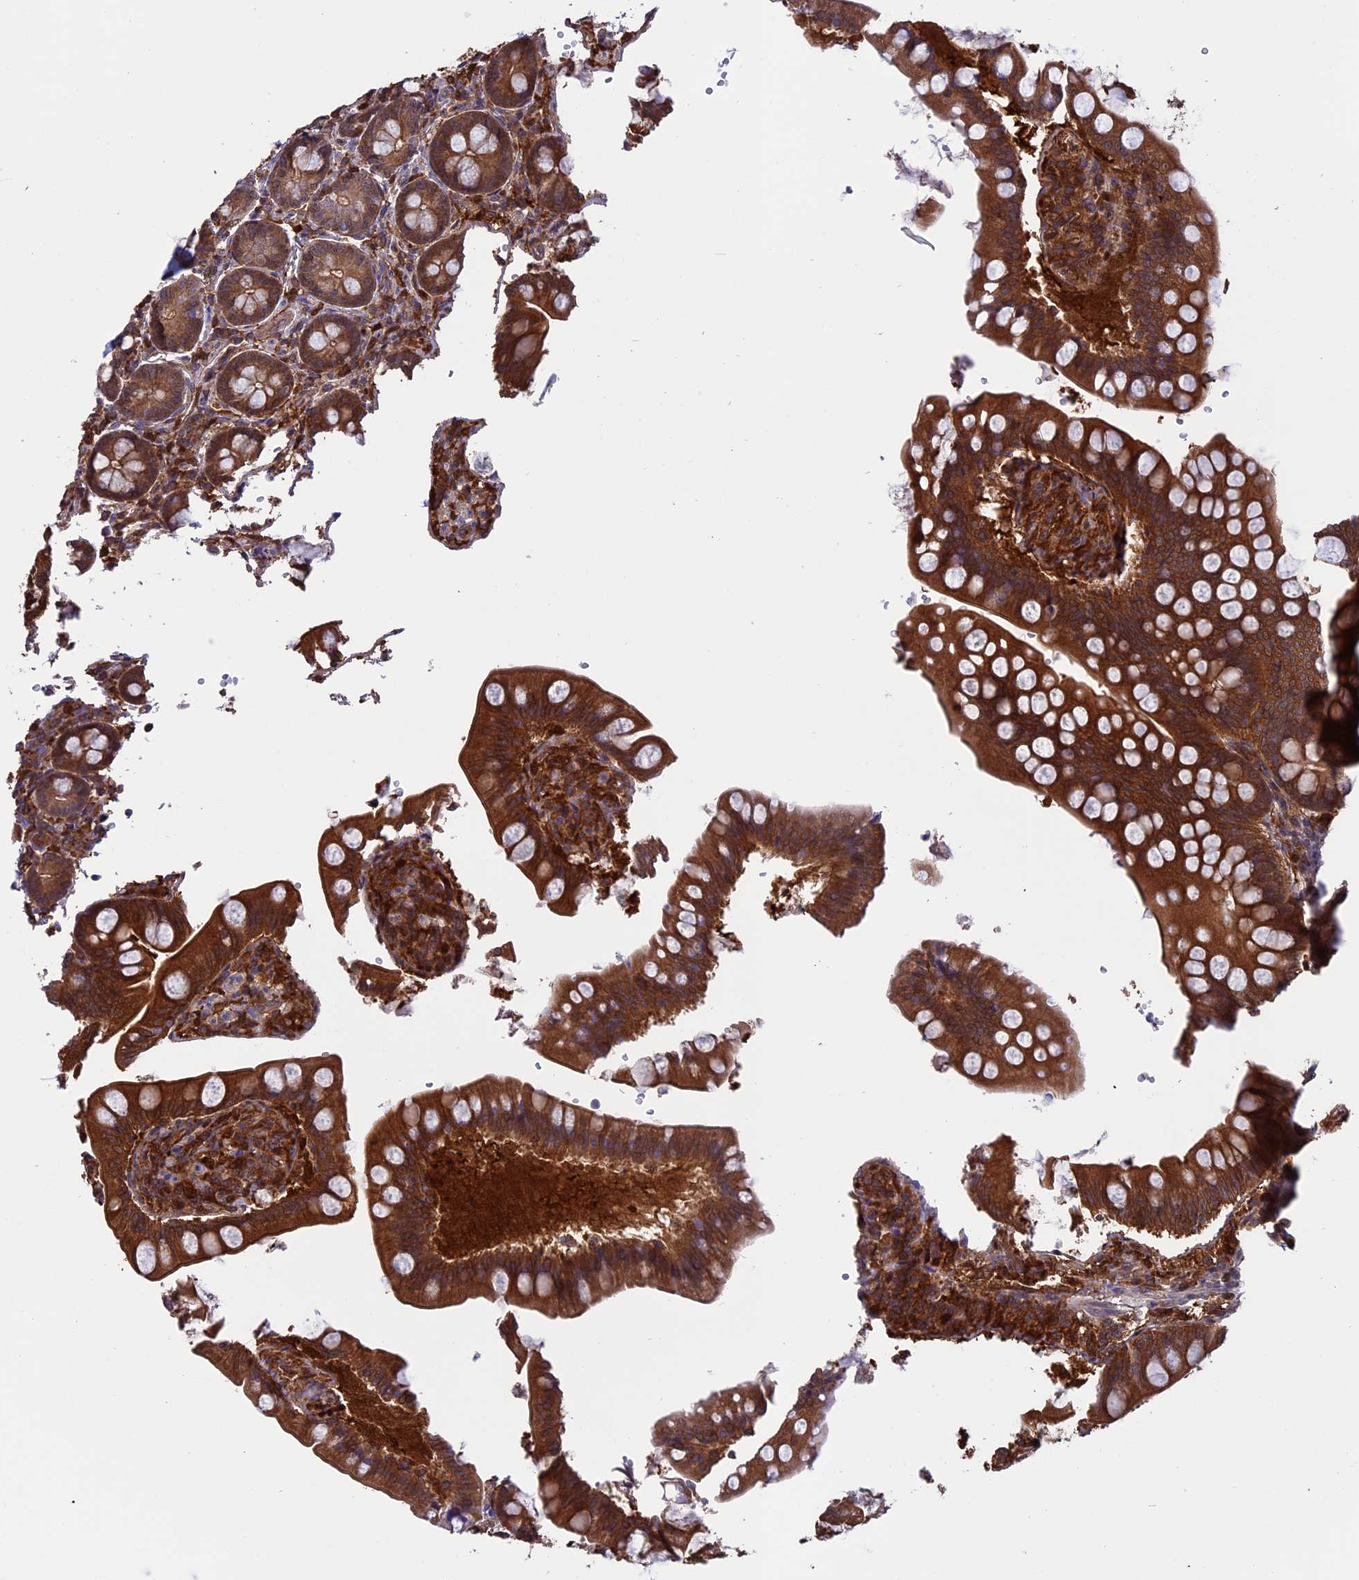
{"staining": {"intensity": "strong", "quantity": ">75%", "location": "cytoplasmic/membranous"}, "tissue": "small intestine", "cell_type": "Glandular cells", "image_type": "normal", "snomed": [{"axis": "morphology", "description": "Normal tissue, NOS"}, {"axis": "topography", "description": "Small intestine"}], "caption": "An immunohistochemistry (IHC) image of benign tissue is shown. Protein staining in brown highlights strong cytoplasmic/membranous positivity in small intestine within glandular cells.", "gene": "ARHGAP18", "patient": {"sex": "male", "age": 7}}